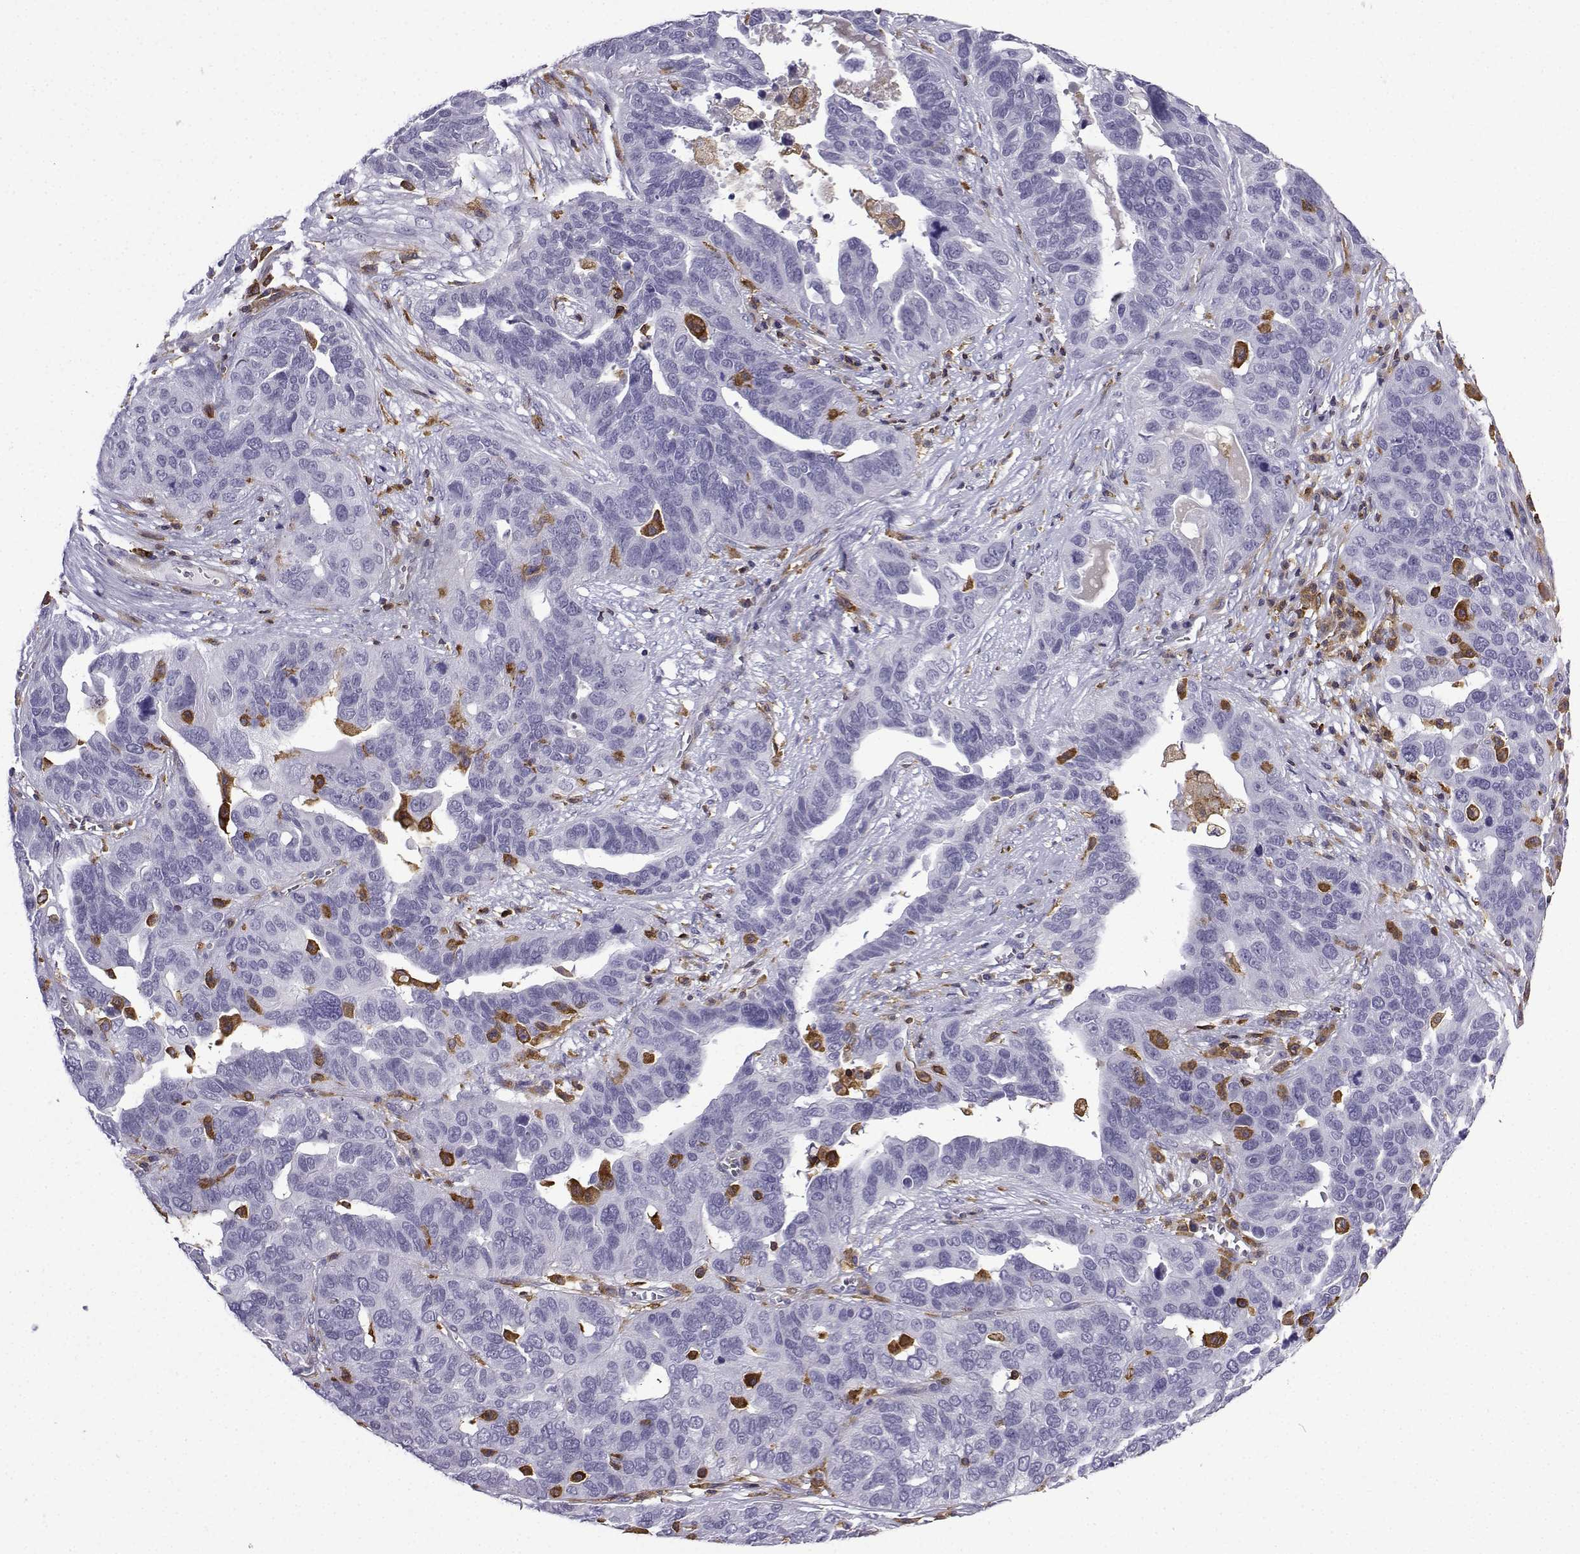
{"staining": {"intensity": "negative", "quantity": "none", "location": "none"}, "tissue": "ovarian cancer", "cell_type": "Tumor cells", "image_type": "cancer", "snomed": [{"axis": "morphology", "description": "Carcinoma, endometroid"}, {"axis": "topography", "description": "Soft tissue"}, {"axis": "topography", "description": "Ovary"}], "caption": "An IHC micrograph of ovarian cancer is shown. There is no staining in tumor cells of ovarian cancer. (DAB (3,3'-diaminobenzidine) IHC visualized using brightfield microscopy, high magnification).", "gene": "DOCK10", "patient": {"sex": "female", "age": 52}}